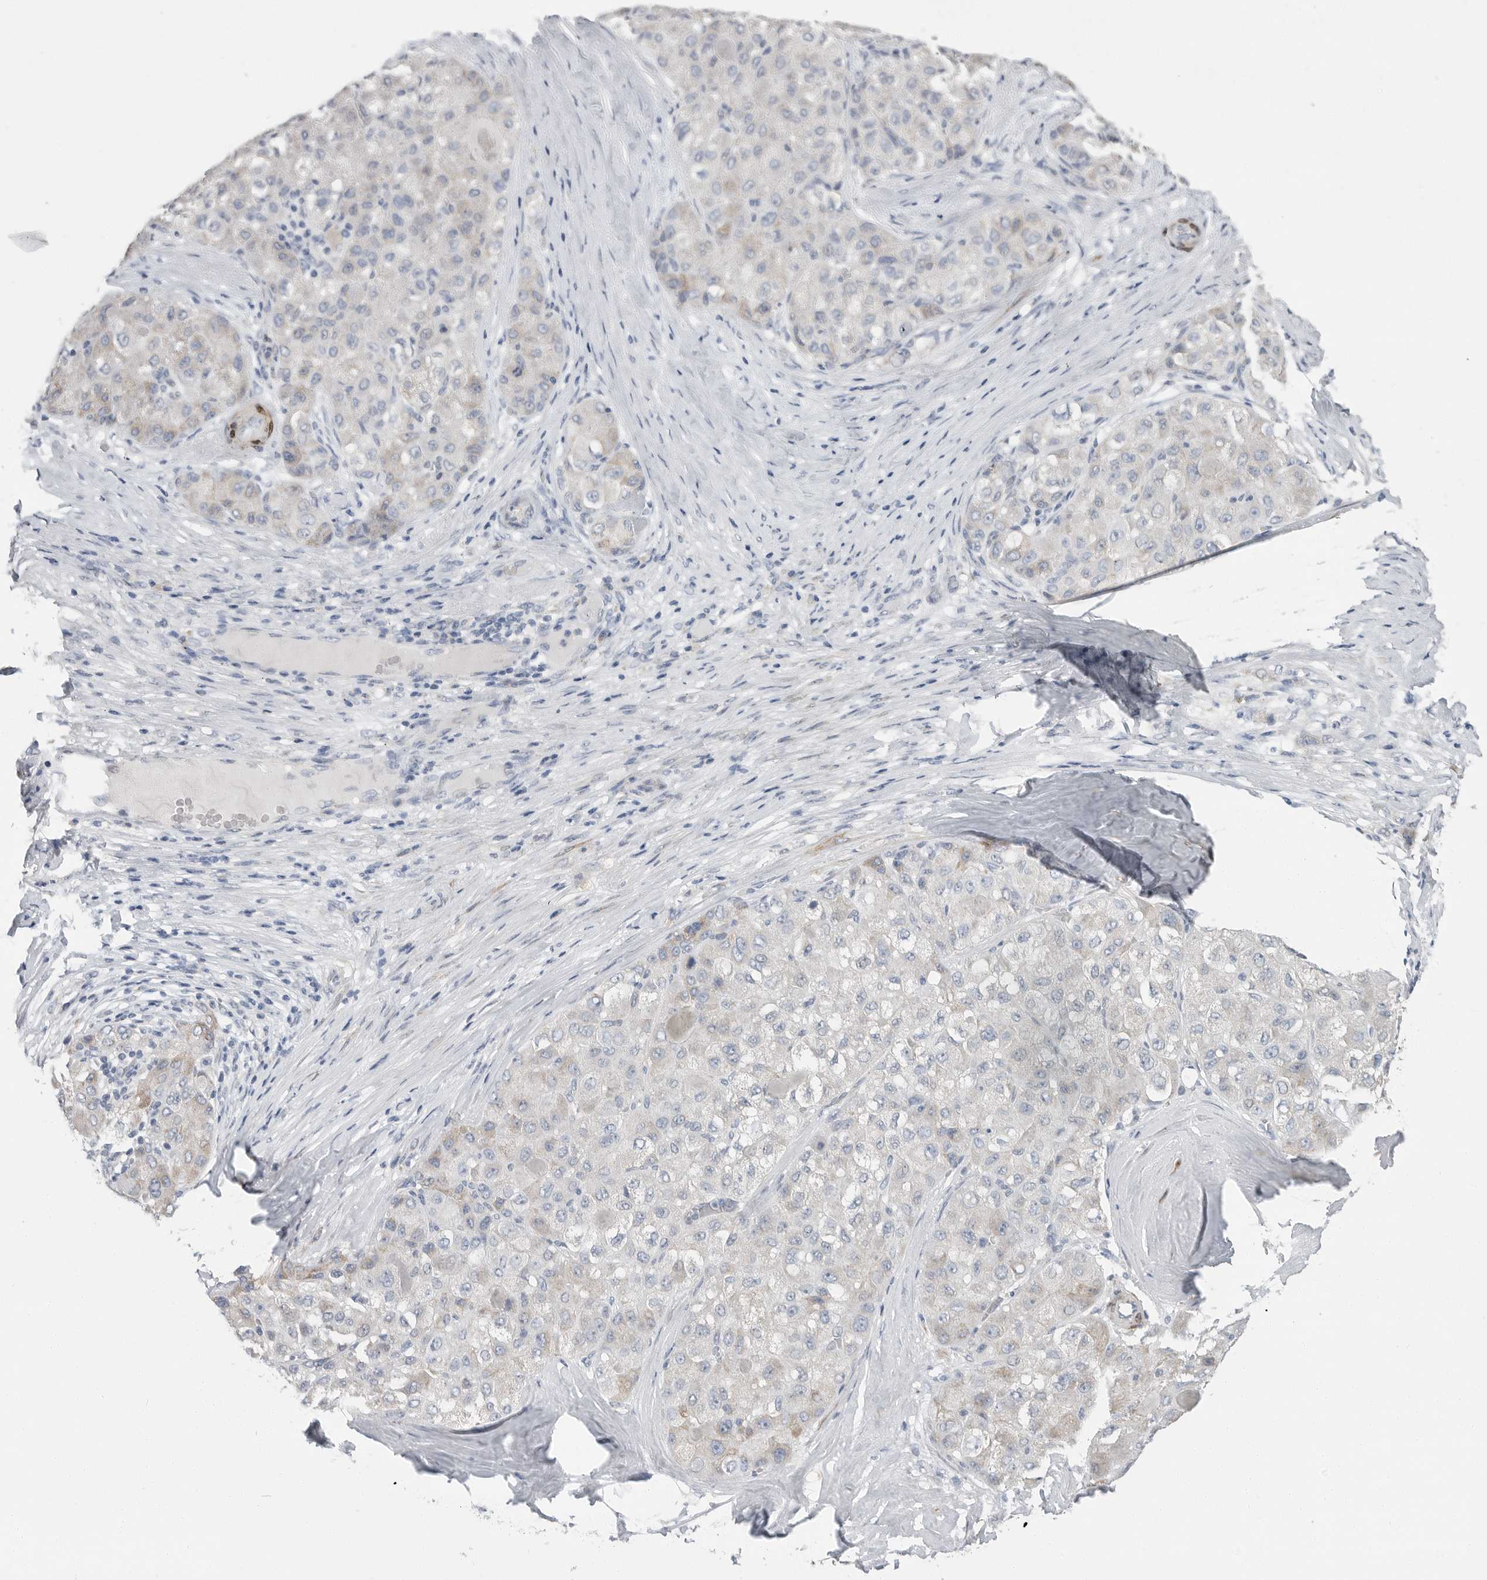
{"staining": {"intensity": "negative", "quantity": "none", "location": "none"}, "tissue": "liver cancer", "cell_type": "Tumor cells", "image_type": "cancer", "snomed": [{"axis": "morphology", "description": "Carcinoma, Hepatocellular, NOS"}, {"axis": "topography", "description": "Liver"}], "caption": "Immunohistochemistry image of neoplastic tissue: human liver cancer stained with DAB shows no significant protein staining in tumor cells.", "gene": "PLN", "patient": {"sex": "male", "age": 80}}